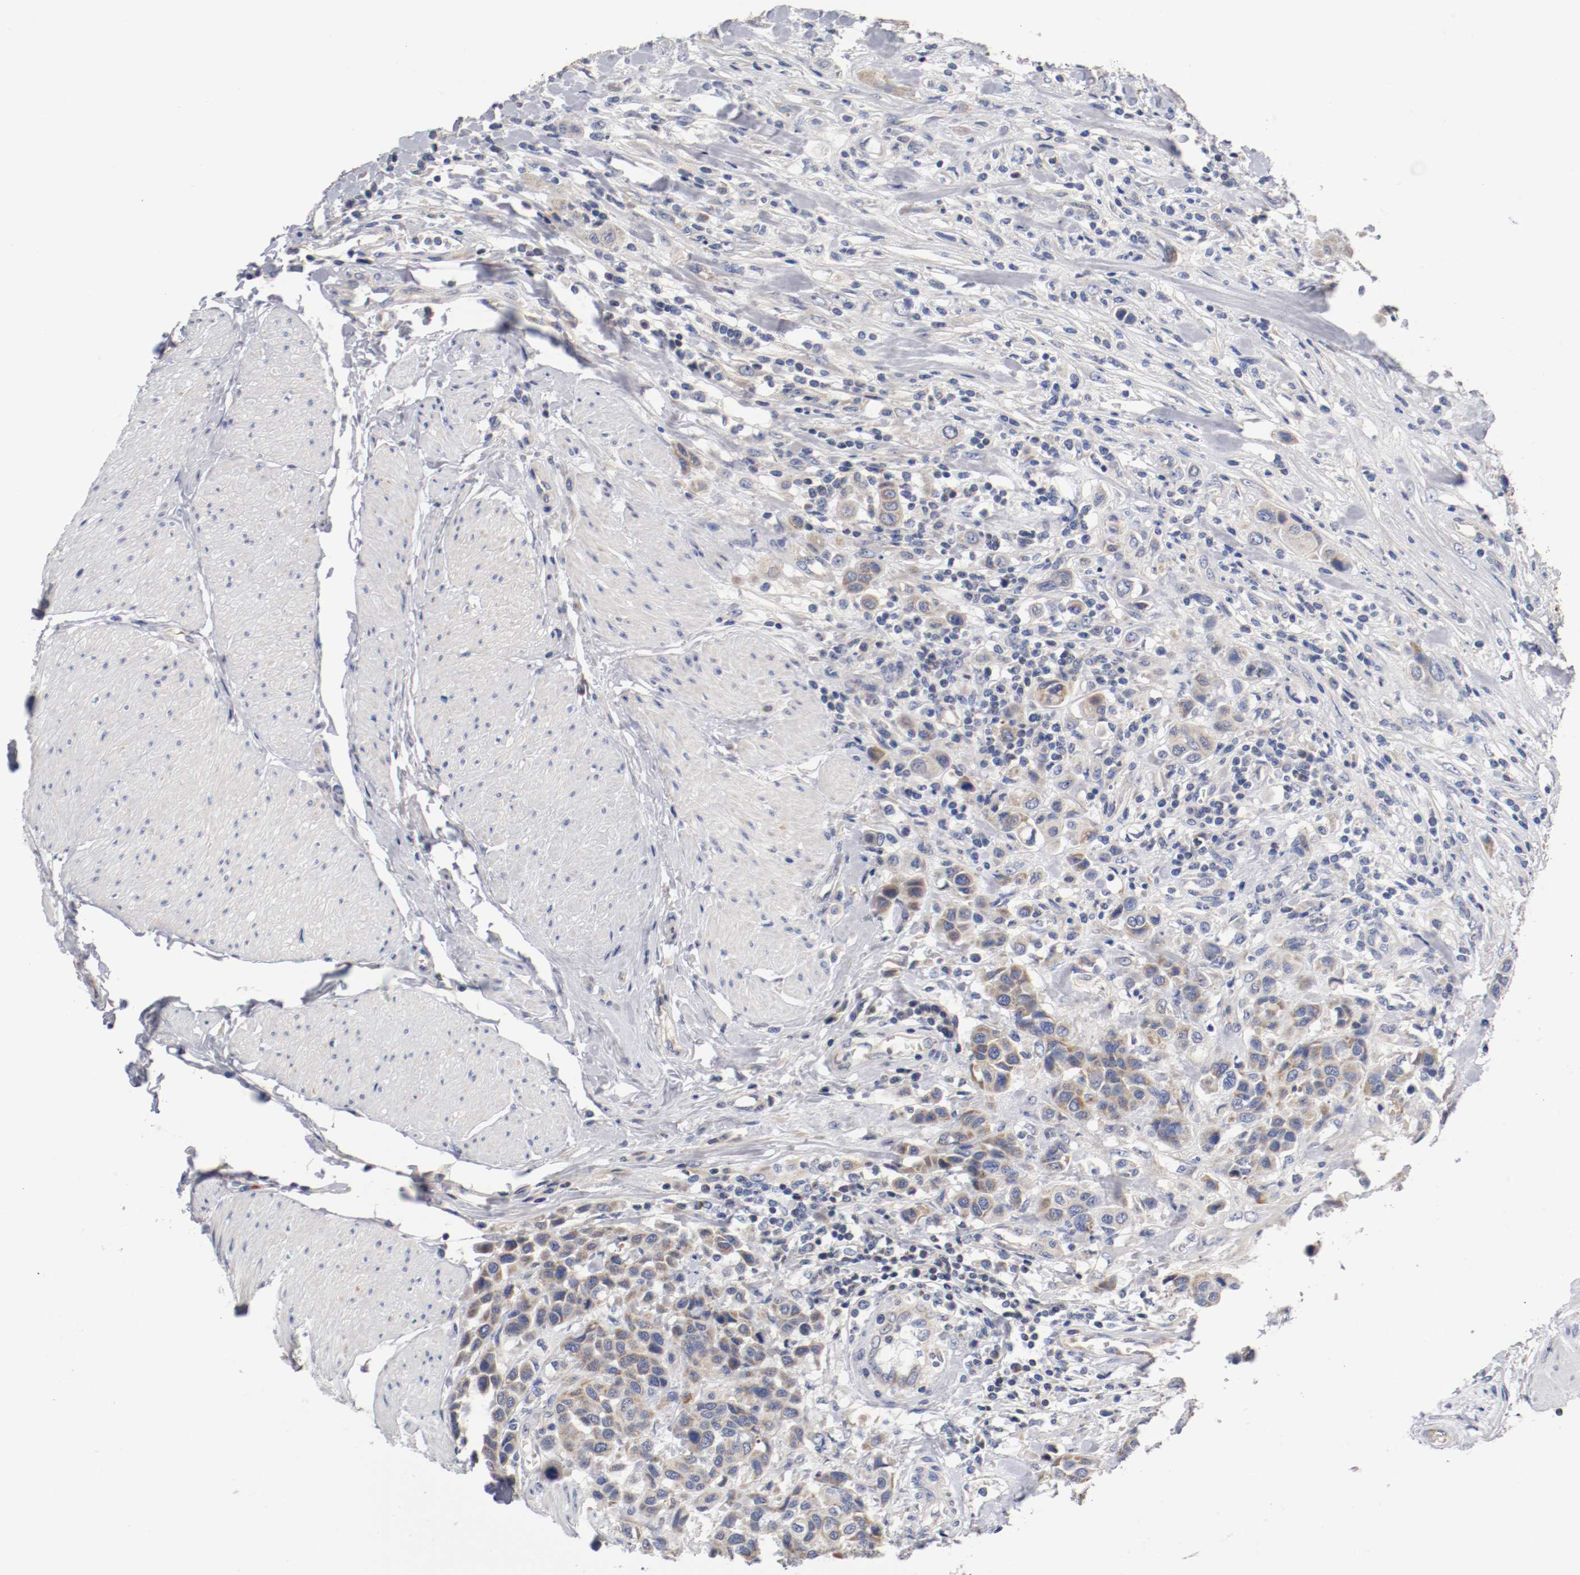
{"staining": {"intensity": "weak", "quantity": "<25%", "location": "cytoplasmic/membranous"}, "tissue": "urothelial cancer", "cell_type": "Tumor cells", "image_type": "cancer", "snomed": [{"axis": "morphology", "description": "Urothelial carcinoma, High grade"}, {"axis": "topography", "description": "Urinary bladder"}], "caption": "Tumor cells are negative for protein expression in human high-grade urothelial carcinoma. (Stains: DAB (3,3'-diaminobenzidine) immunohistochemistry with hematoxylin counter stain, Microscopy: brightfield microscopy at high magnification).", "gene": "PCSK6", "patient": {"sex": "male", "age": 50}}